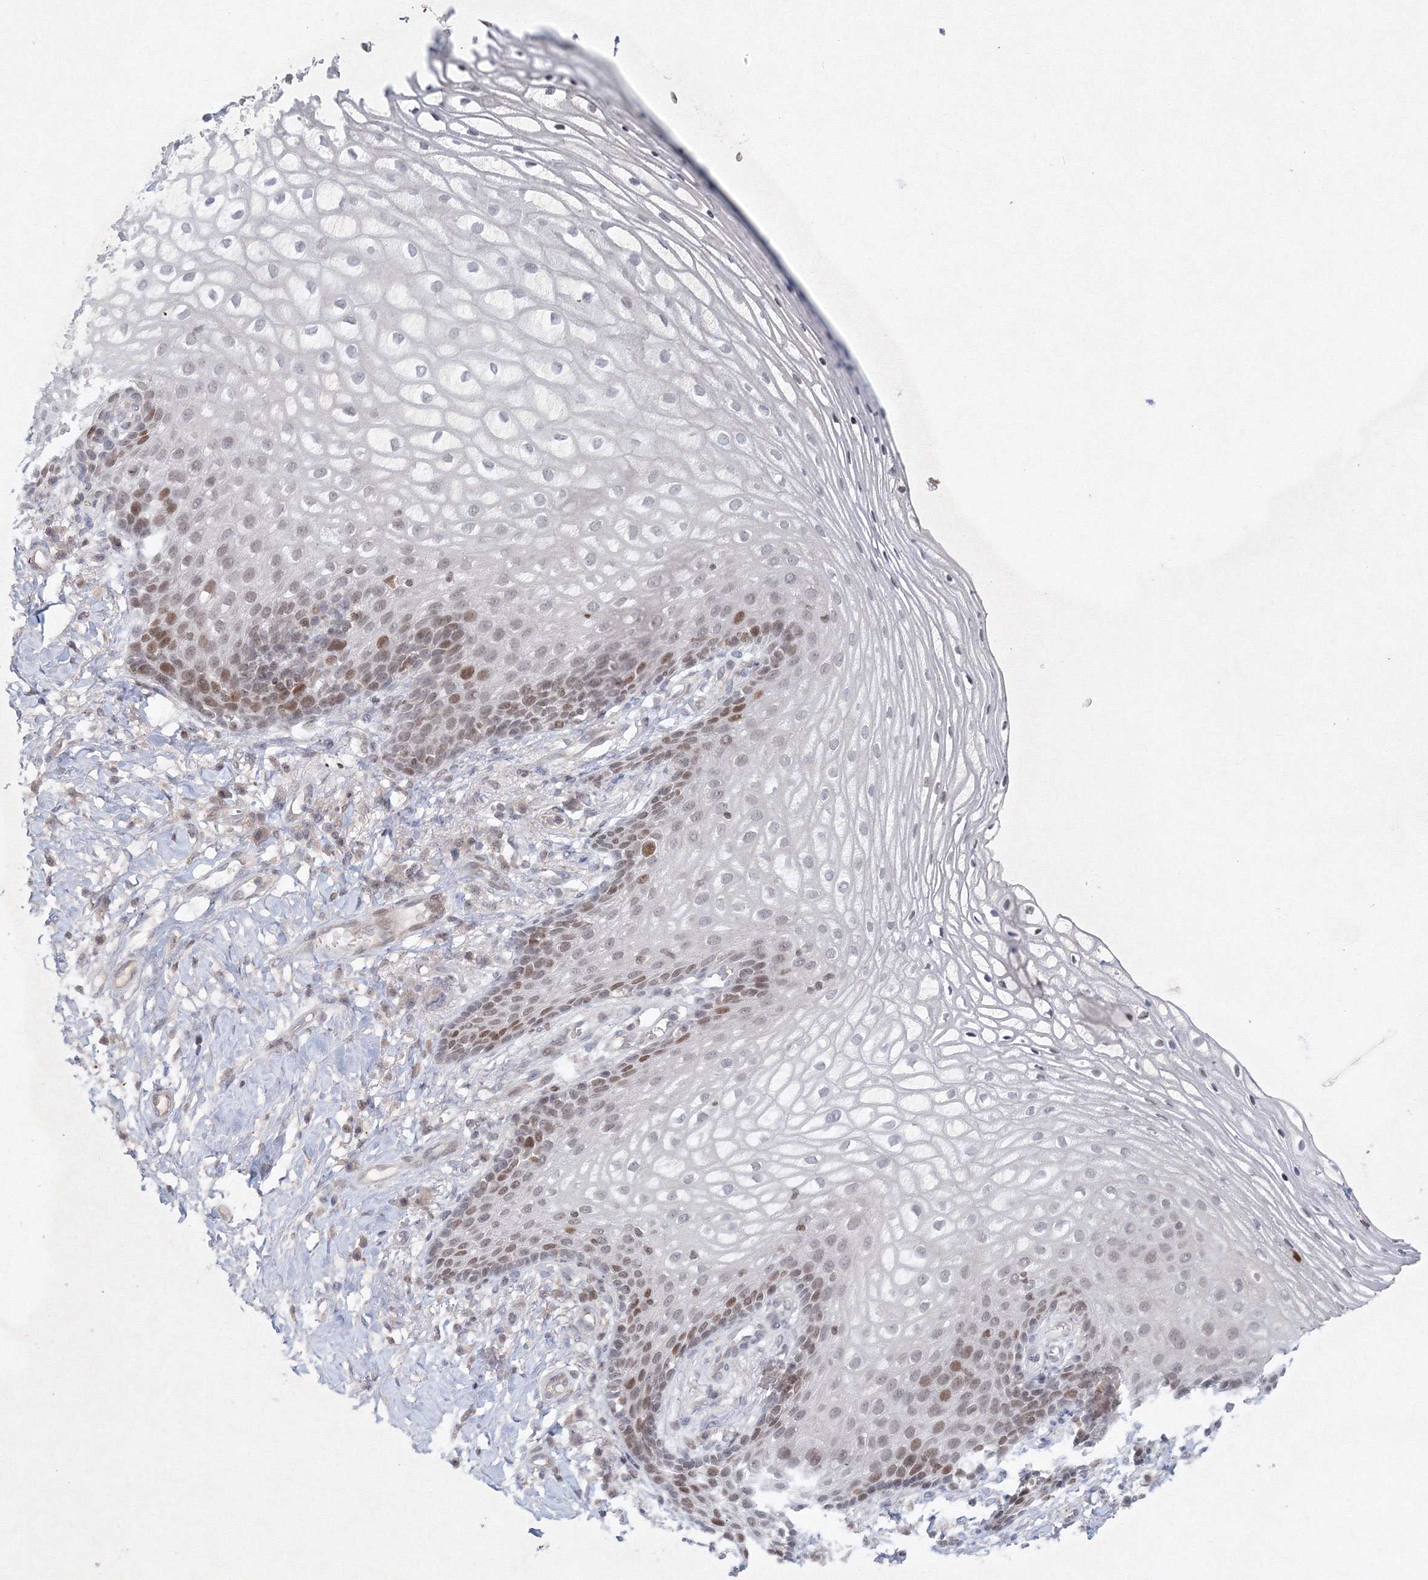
{"staining": {"intensity": "moderate", "quantity": "<25%", "location": "nuclear"}, "tissue": "vagina", "cell_type": "Squamous epithelial cells", "image_type": "normal", "snomed": [{"axis": "morphology", "description": "Normal tissue, NOS"}, {"axis": "topography", "description": "Vagina"}], "caption": "Immunohistochemistry image of unremarkable vagina stained for a protein (brown), which displays low levels of moderate nuclear positivity in about <25% of squamous epithelial cells.", "gene": "KIF4A", "patient": {"sex": "female", "age": 60}}